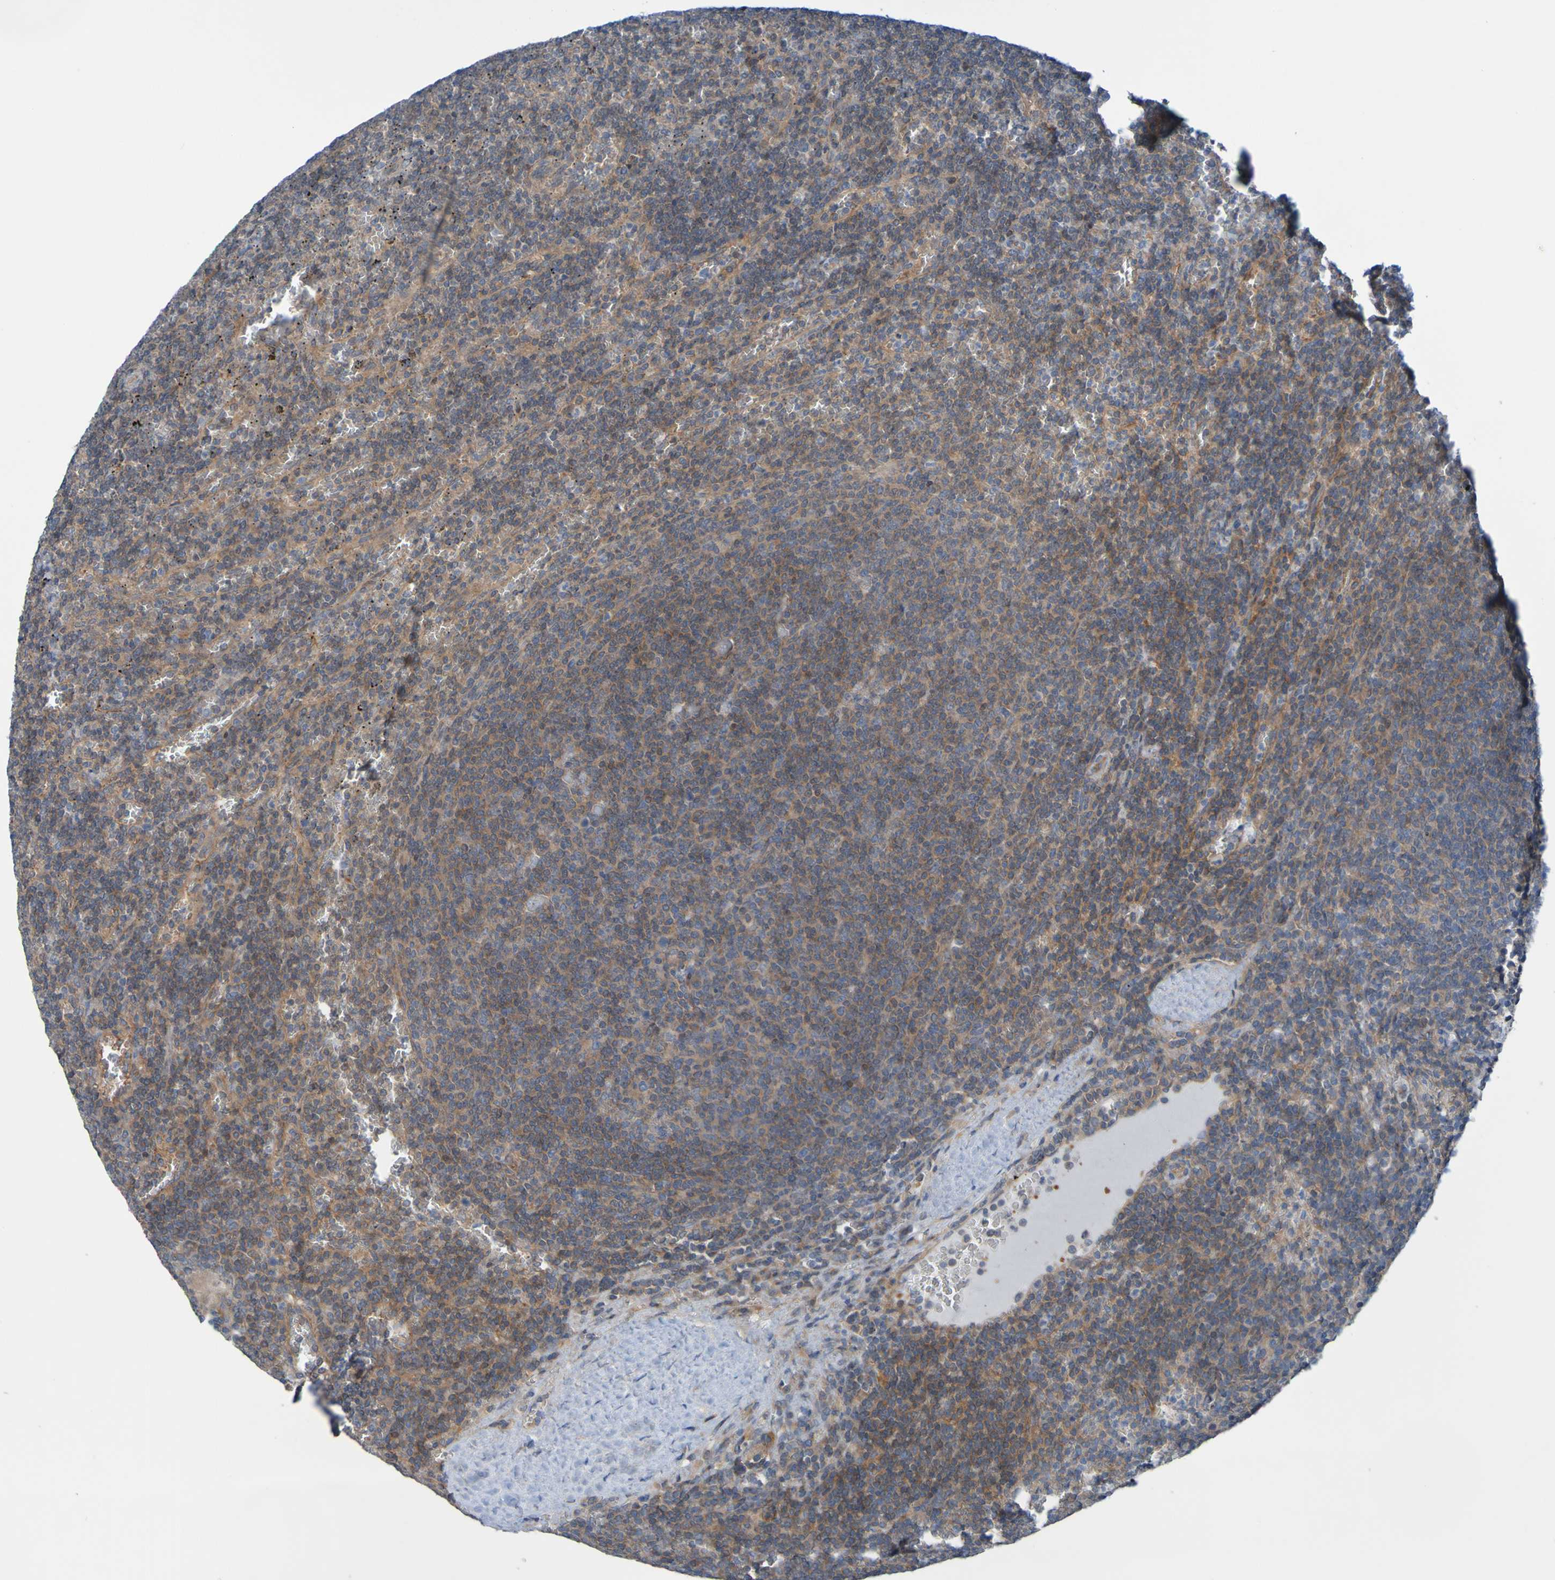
{"staining": {"intensity": "moderate", "quantity": ">75%", "location": "cytoplasmic/membranous"}, "tissue": "lymphoma", "cell_type": "Tumor cells", "image_type": "cancer", "snomed": [{"axis": "morphology", "description": "Malignant lymphoma, non-Hodgkin's type, Low grade"}, {"axis": "topography", "description": "Spleen"}], "caption": "IHC image of neoplastic tissue: human malignant lymphoma, non-Hodgkin's type (low-grade) stained using immunohistochemistry (IHC) reveals medium levels of moderate protein expression localized specifically in the cytoplasmic/membranous of tumor cells, appearing as a cytoplasmic/membranous brown color.", "gene": "NPRL3", "patient": {"sex": "female", "age": 50}}